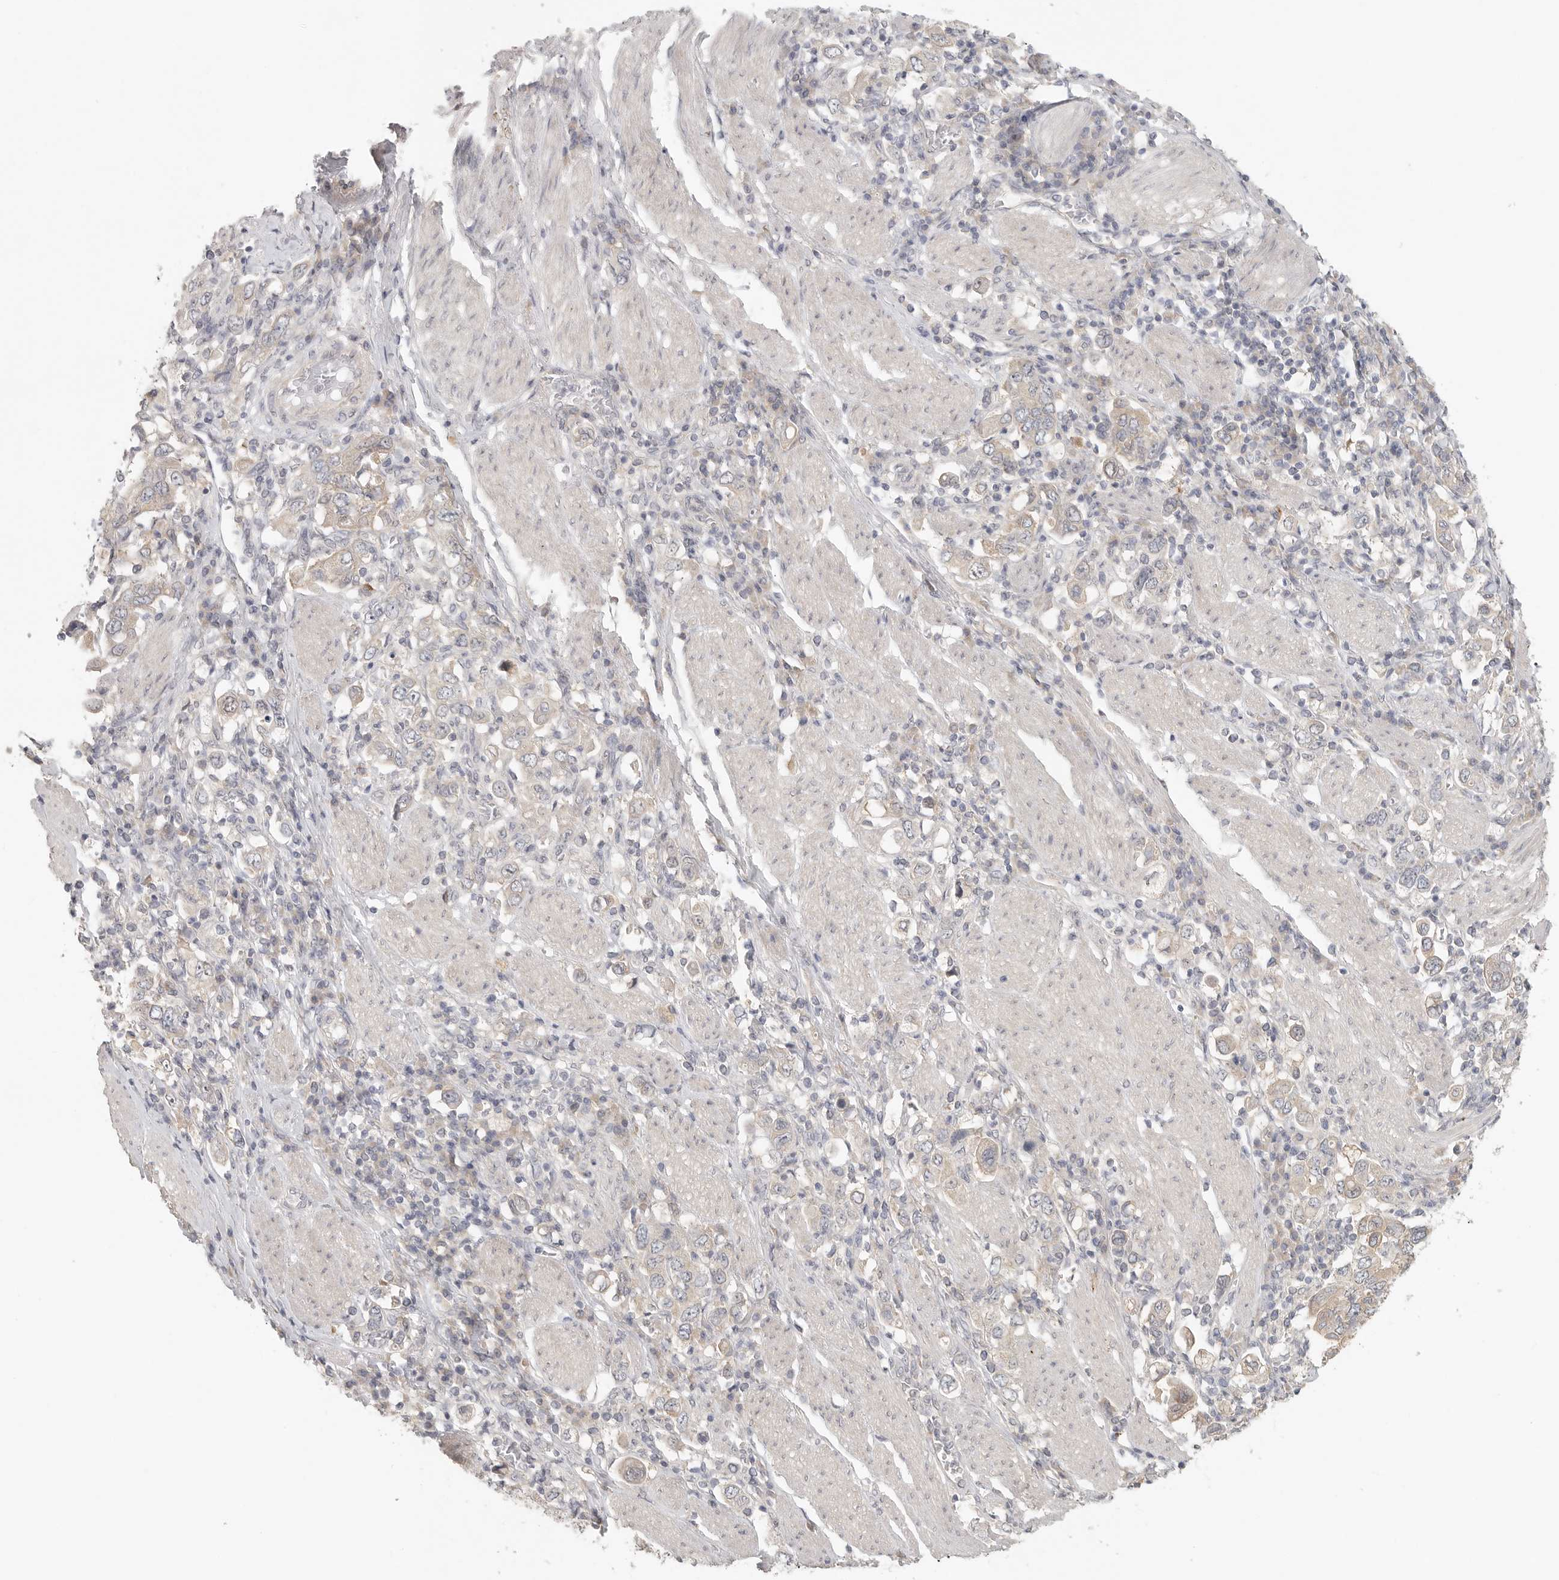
{"staining": {"intensity": "negative", "quantity": "none", "location": "none"}, "tissue": "stomach cancer", "cell_type": "Tumor cells", "image_type": "cancer", "snomed": [{"axis": "morphology", "description": "Adenocarcinoma, NOS"}, {"axis": "topography", "description": "Stomach, upper"}], "caption": "Immunohistochemistry of stomach adenocarcinoma exhibits no staining in tumor cells.", "gene": "HDAC6", "patient": {"sex": "male", "age": 62}}